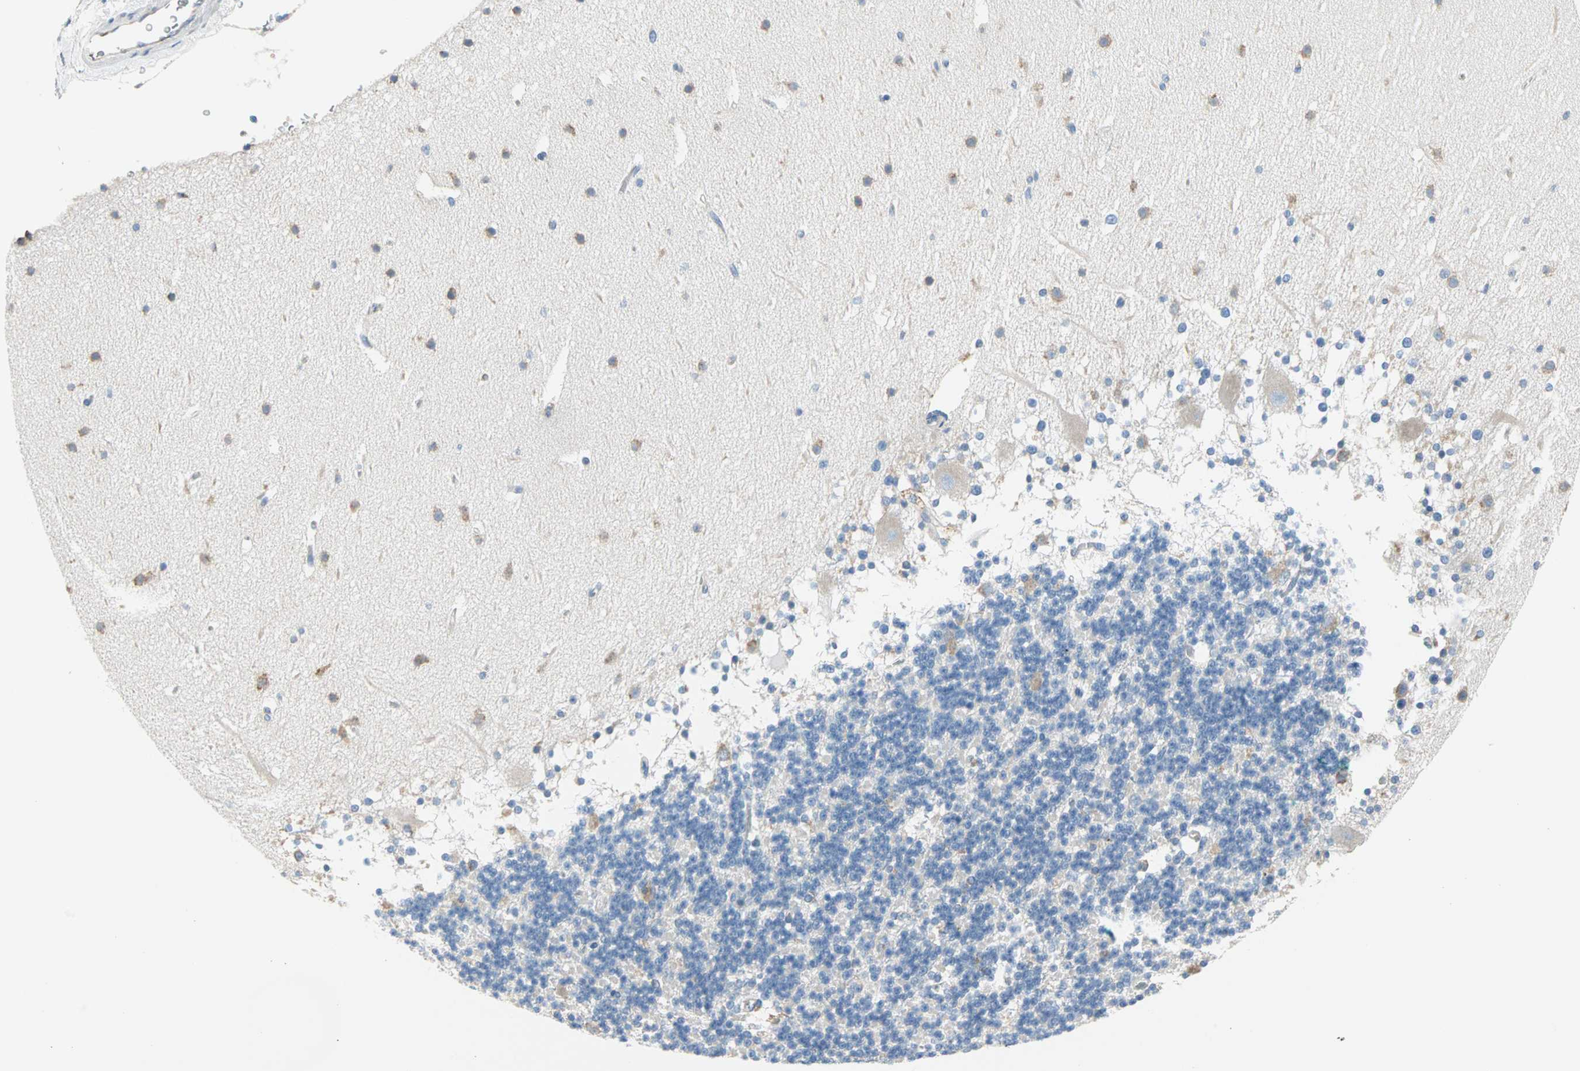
{"staining": {"intensity": "weak", "quantity": "<25%", "location": "cytoplasmic/membranous"}, "tissue": "cerebellum", "cell_type": "Cells in granular layer", "image_type": "normal", "snomed": [{"axis": "morphology", "description": "Normal tissue, NOS"}, {"axis": "topography", "description": "Cerebellum"}], "caption": "High power microscopy image of an immunohistochemistry histopathology image of benign cerebellum, revealing no significant positivity in cells in granular layer. (Brightfield microscopy of DAB (3,3'-diaminobenzidine) immunohistochemistry at high magnification).", "gene": "PLCXD1", "patient": {"sex": "female", "age": 19}}